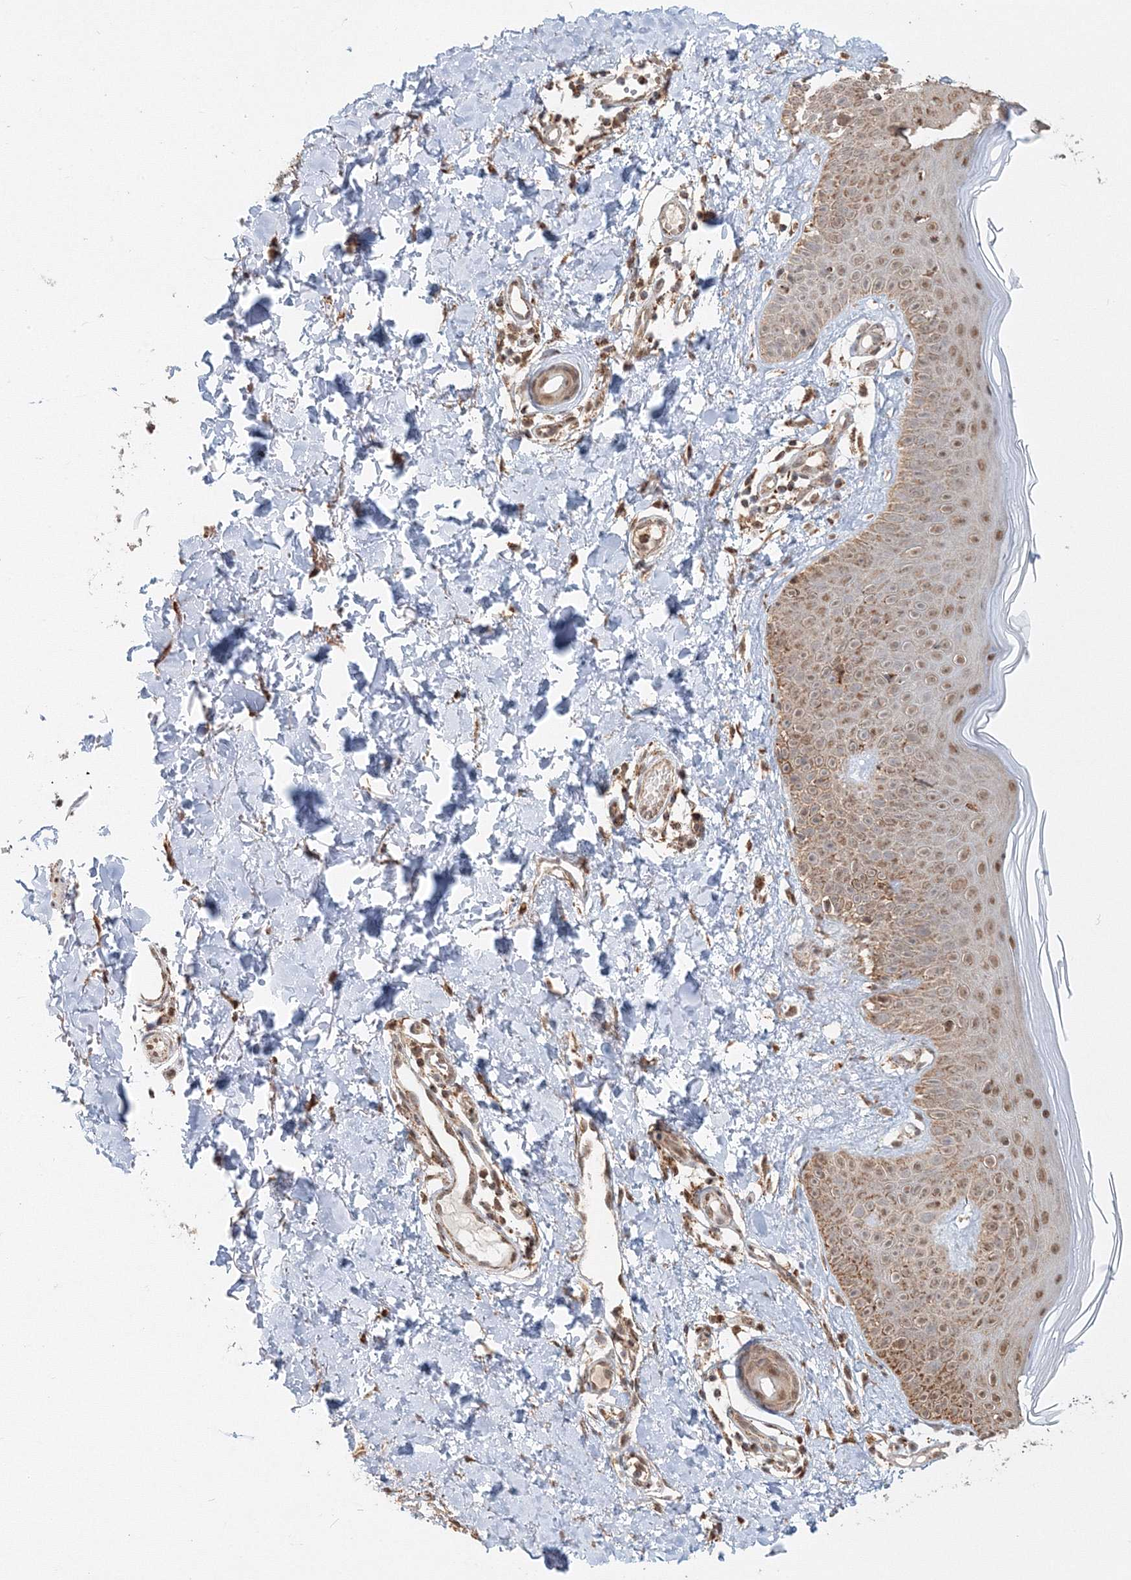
{"staining": {"intensity": "moderate", "quantity": ">75%", "location": "cytoplasmic/membranous,nuclear"}, "tissue": "skin", "cell_type": "Fibroblasts", "image_type": "normal", "snomed": [{"axis": "morphology", "description": "Normal tissue, NOS"}, {"axis": "topography", "description": "Skin"}], "caption": "Immunohistochemistry of unremarkable skin exhibits medium levels of moderate cytoplasmic/membranous,nuclear staining in approximately >75% of fibroblasts.", "gene": "PSMD6", "patient": {"sex": "male", "age": 52}}